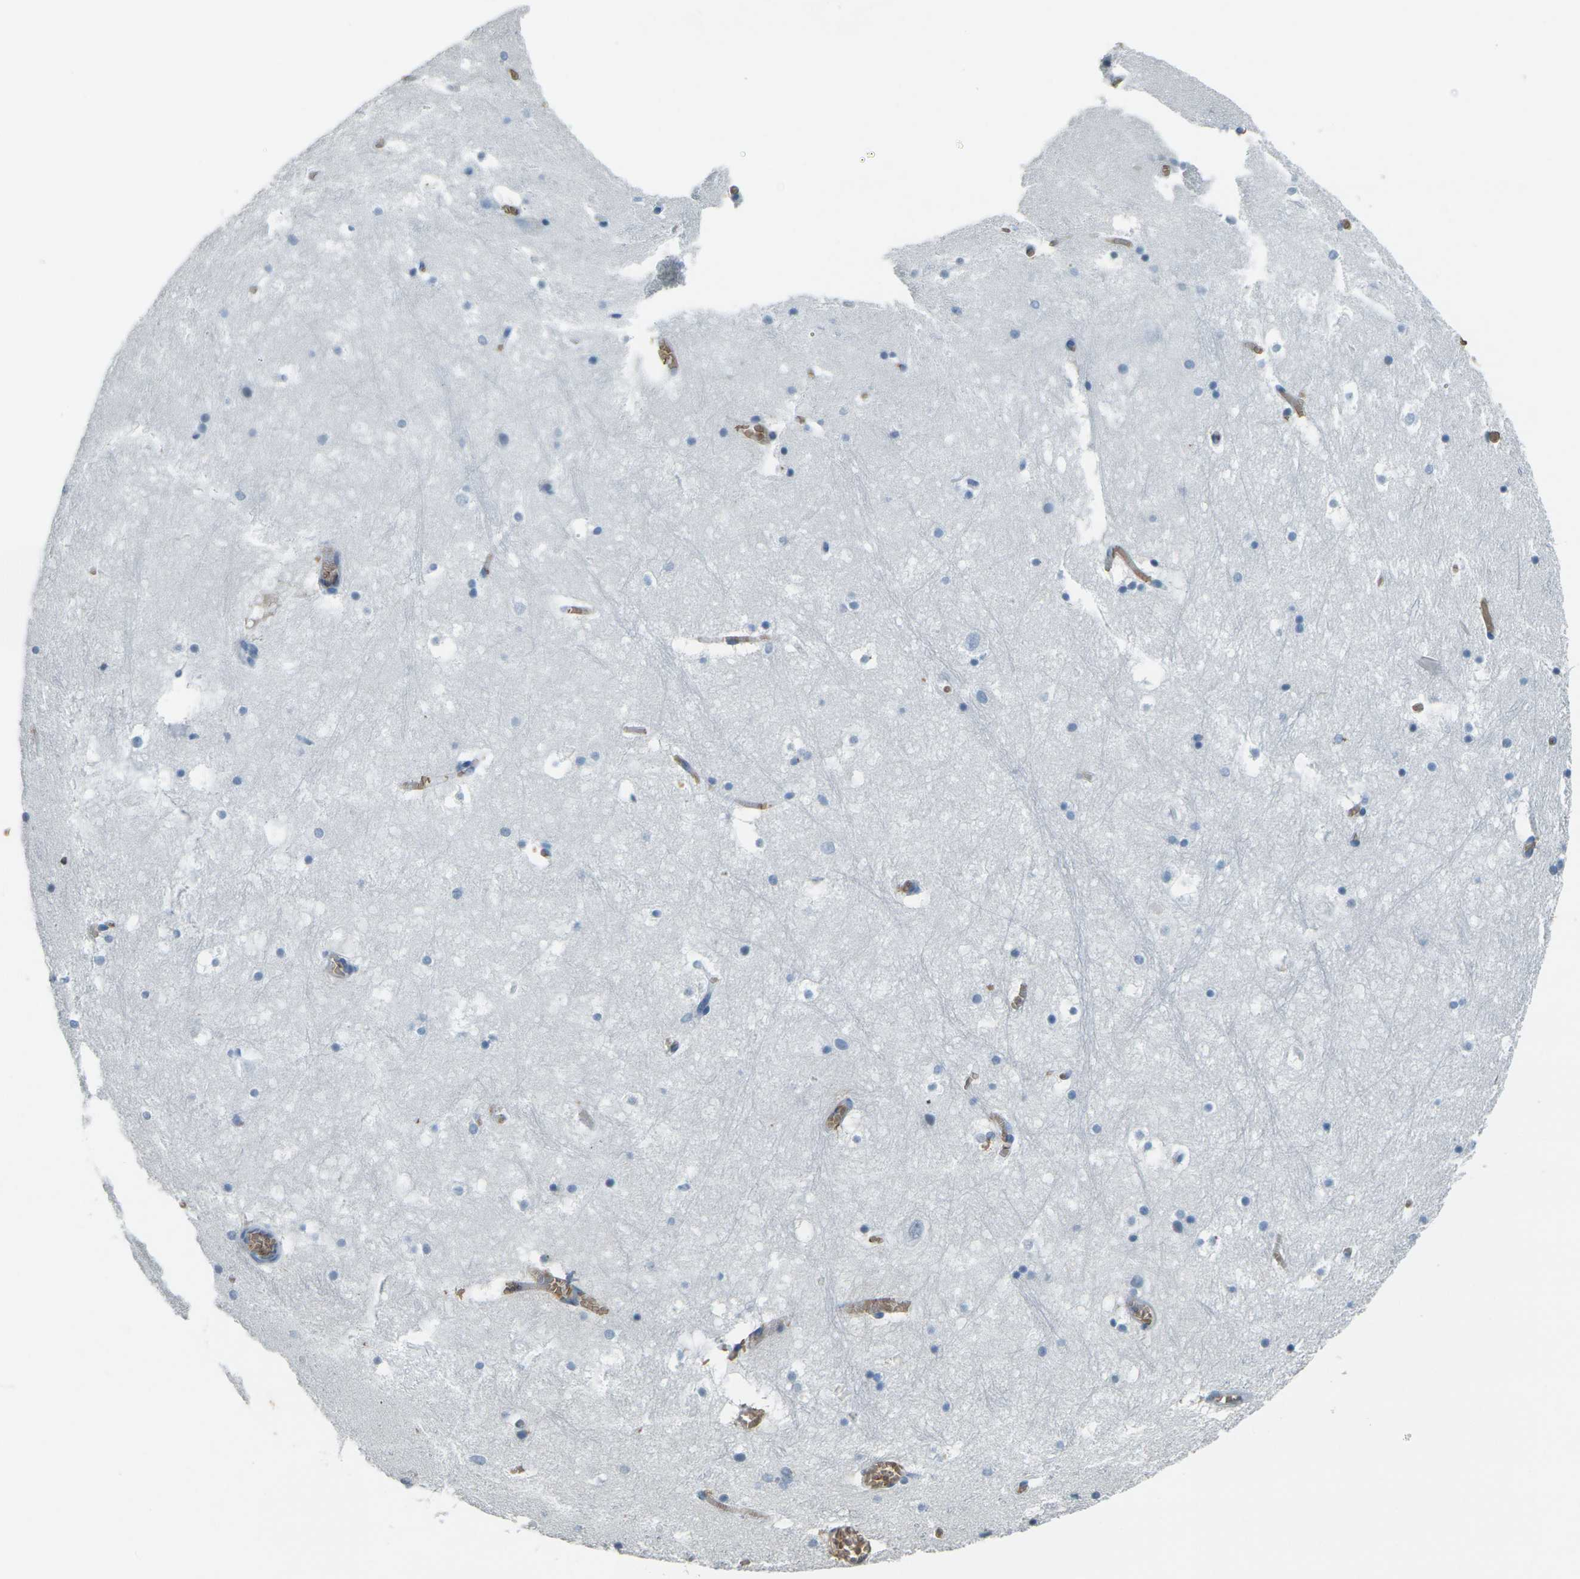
{"staining": {"intensity": "negative", "quantity": "none", "location": "none"}, "tissue": "hippocampus", "cell_type": "Glial cells", "image_type": "normal", "snomed": [{"axis": "morphology", "description": "Normal tissue, NOS"}, {"axis": "topography", "description": "Hippocampus"}], "caption": "A high-resolution micrograph shows immunohistochemistry staining of normal hippocampus, which shows no significant positivity in glial cells. (DAB IHC visualized using brightfield microscopy, high magnification).", "gene": "HBB", "patient": {"sex": "male", "age": 45}}